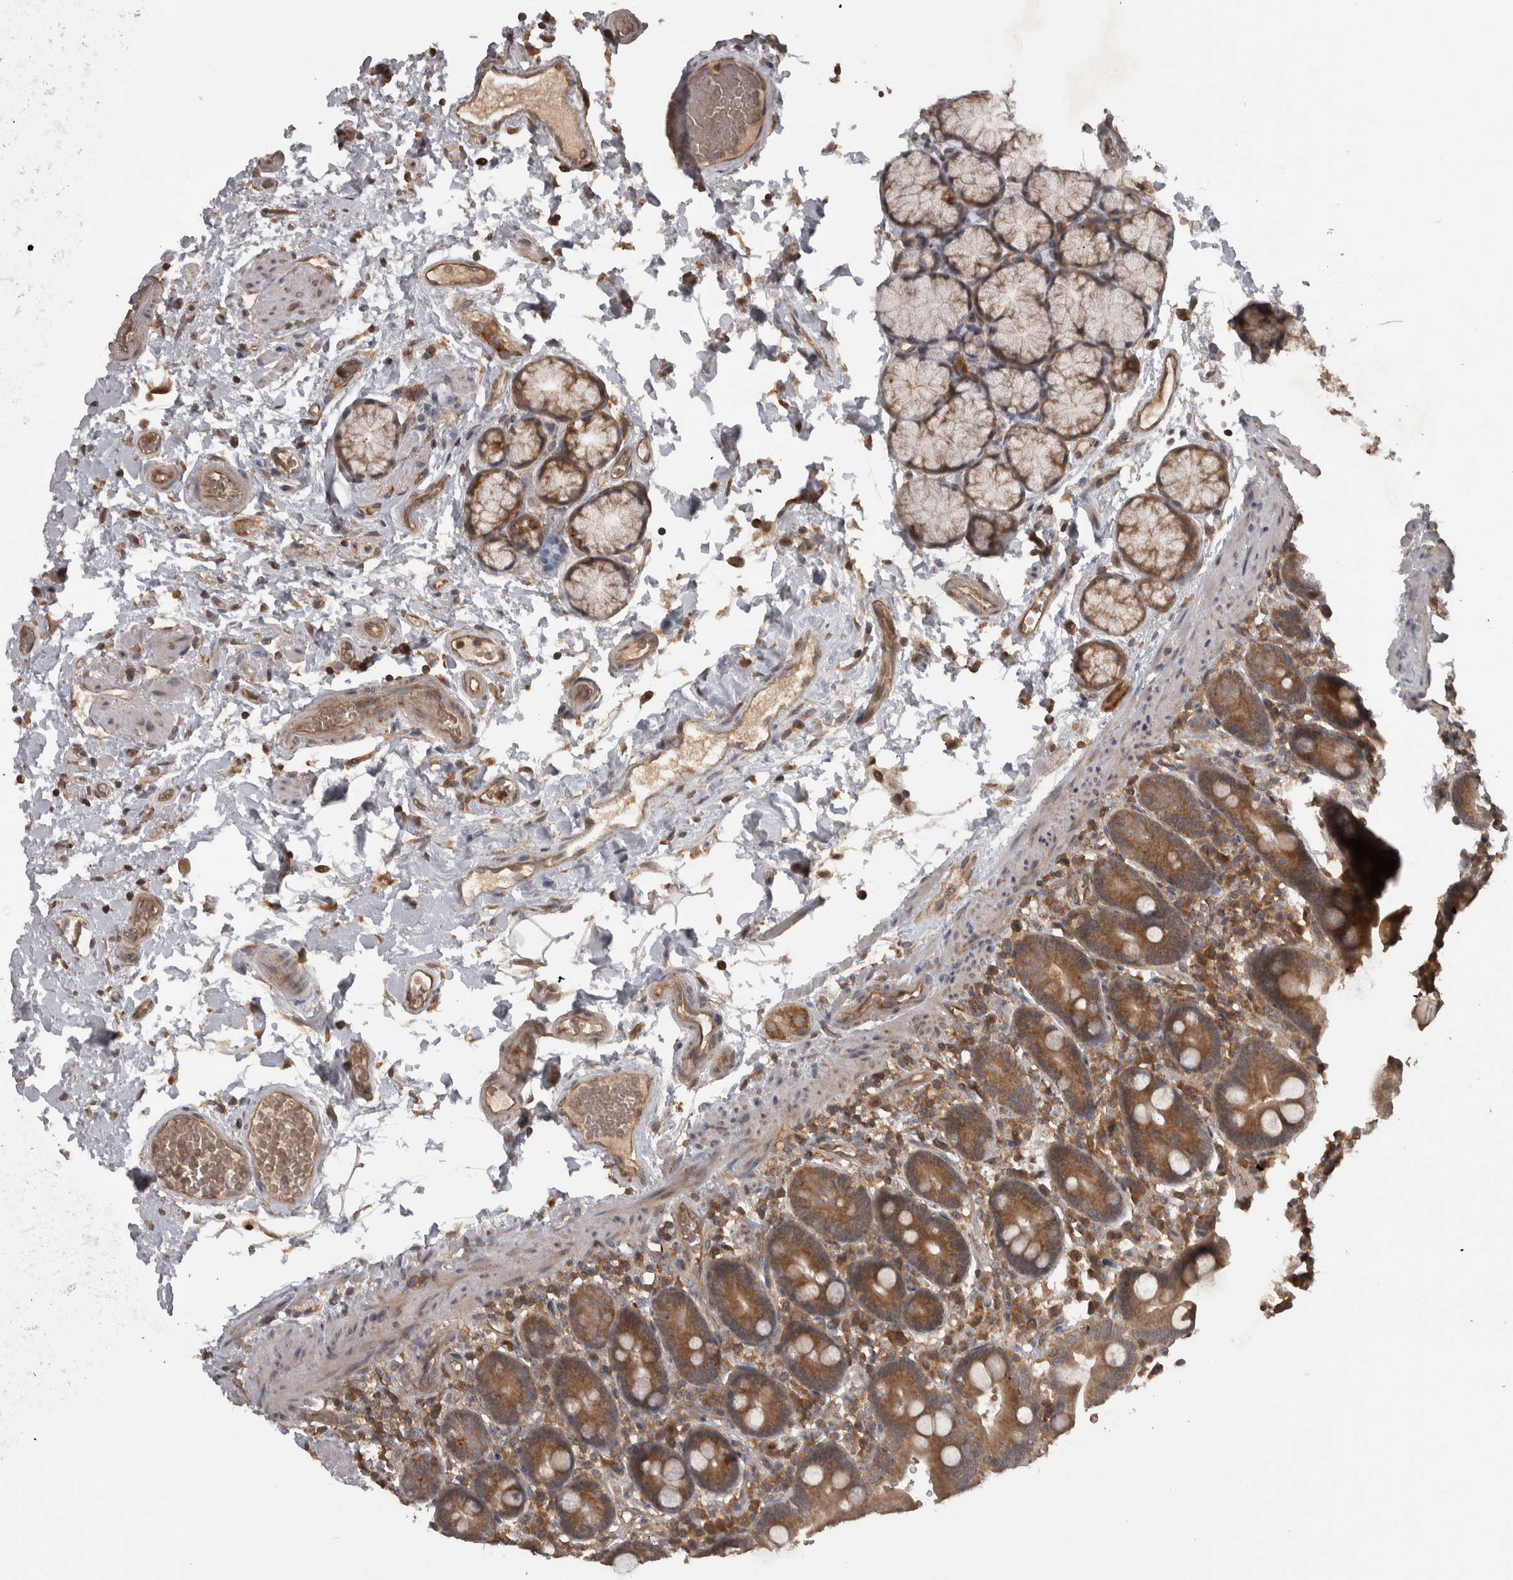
{"staining": {"intensity": "moderate", "quantity": ">75%", "location": "cytoplasmic/membranous"}, "tissue": "duodenum", "cell_type": "Glandular cells", "image_type": "normal", "snomed": [{"axis": "morphology", "description": "Normal tissue, NOS"}, {"axis": "topography", "description": "Small intestine, NOS"}], "caption": "The histopathology image exhibits immunohistochemical staining of unremarkable duodenum. There is moderate cytoplasmic/membranous staining is identified in approximately >75% of glandular cells.", "gene": "MICU3", "patient": {"sex": "female", "age": 71}}